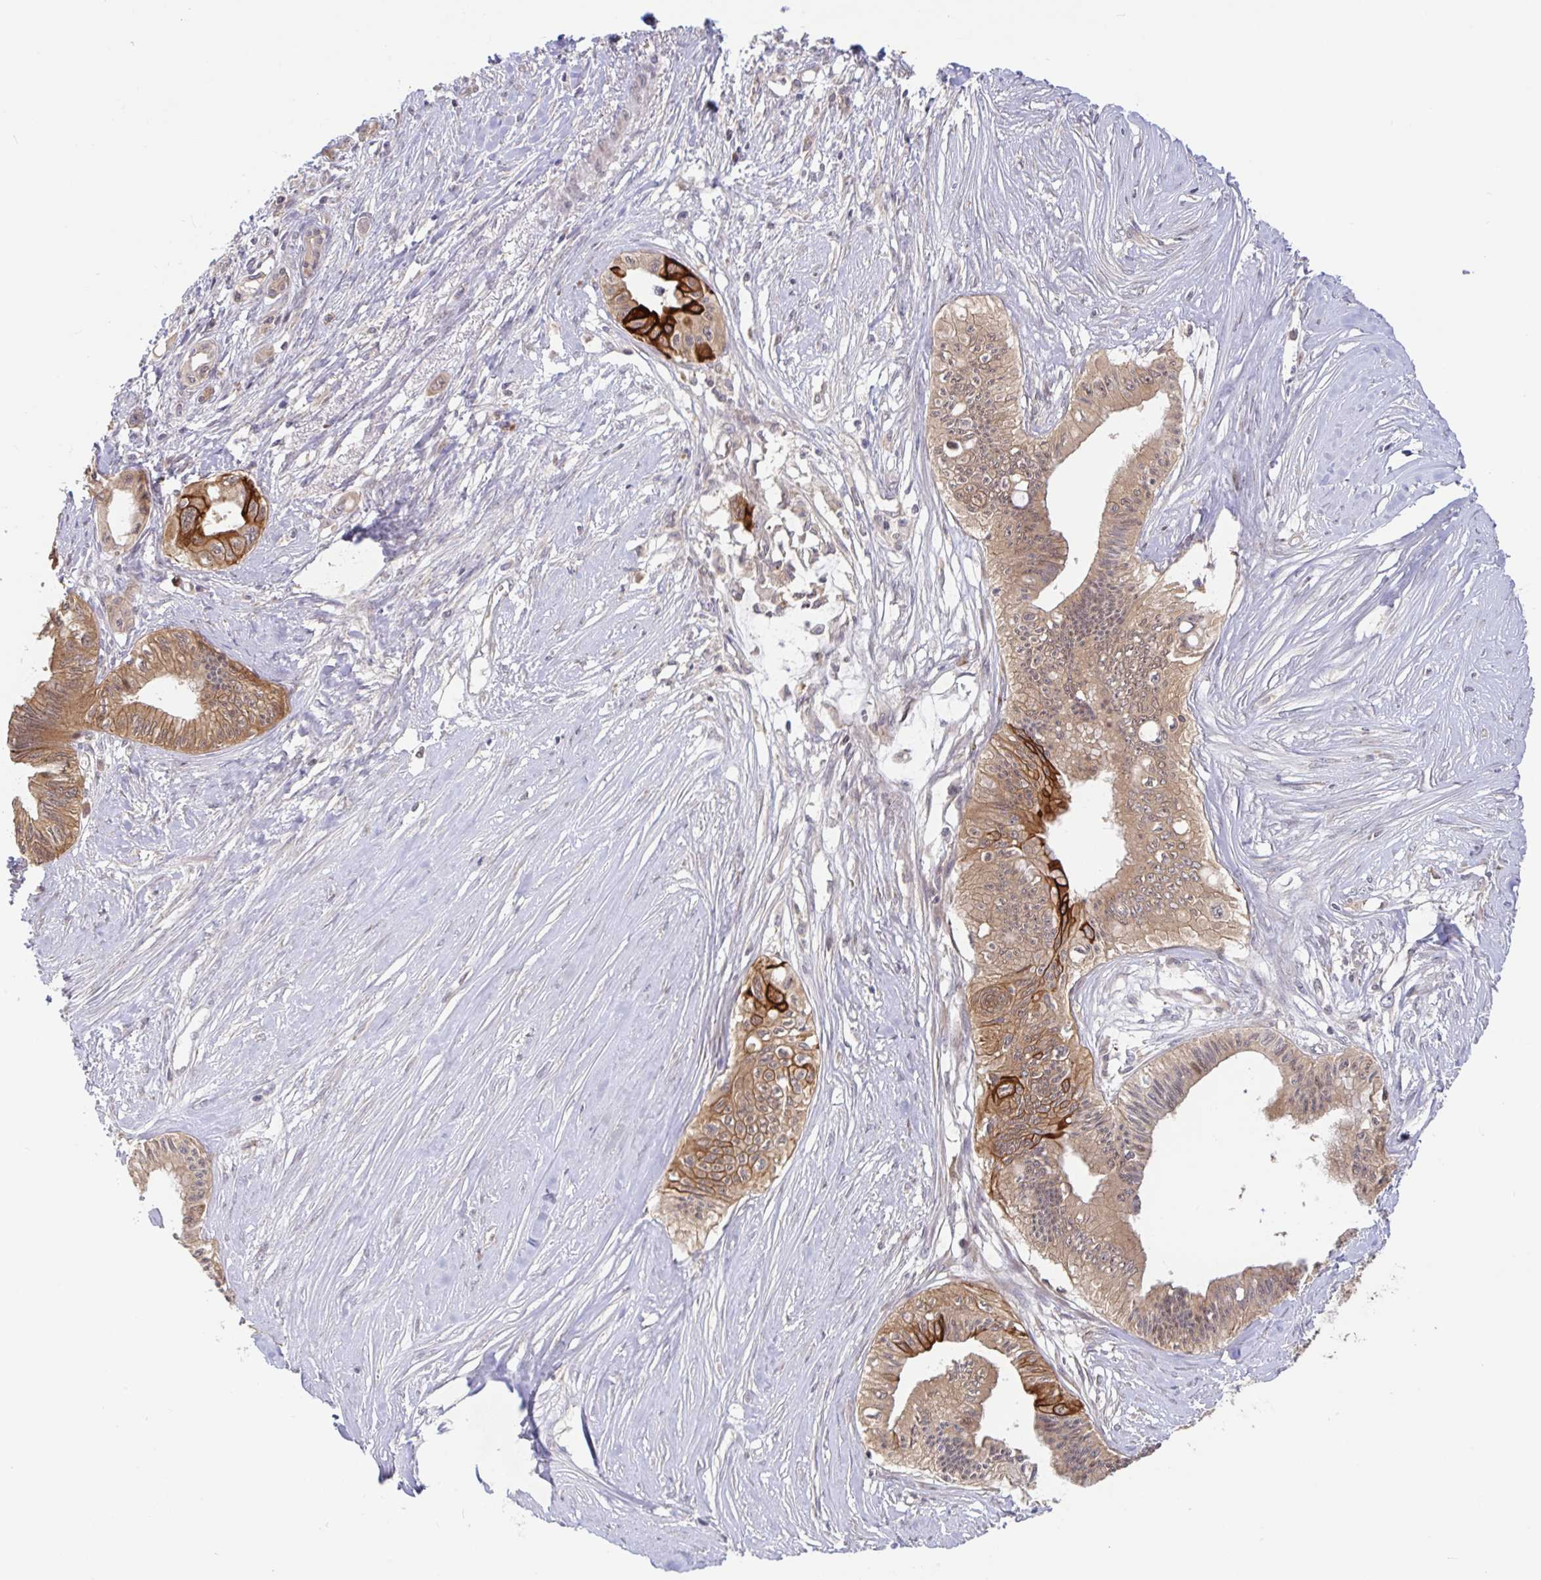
{"staining": {"intensity": "moderate", "quantity": ">75%", "location": "cytoplasmic/membranous"}, "tissue": "pancreatic cancer", "cell_type": "Tumor cells", "image_type": "cancer", "snomed": [{"axis": "morphology", "description": "Adenocarcinoma, NOS"}, {"axis": "topography", "description": "Pancreas"}], "caption": "This photomicrograph displays immunohistochemistry staining of human pancreatic cancer, with medium moderate cytoplasmic/membranous expression in approximately >75% of tumor cells.", "gene": "AACS", "patient": {"sex": "male", "age": 71}}